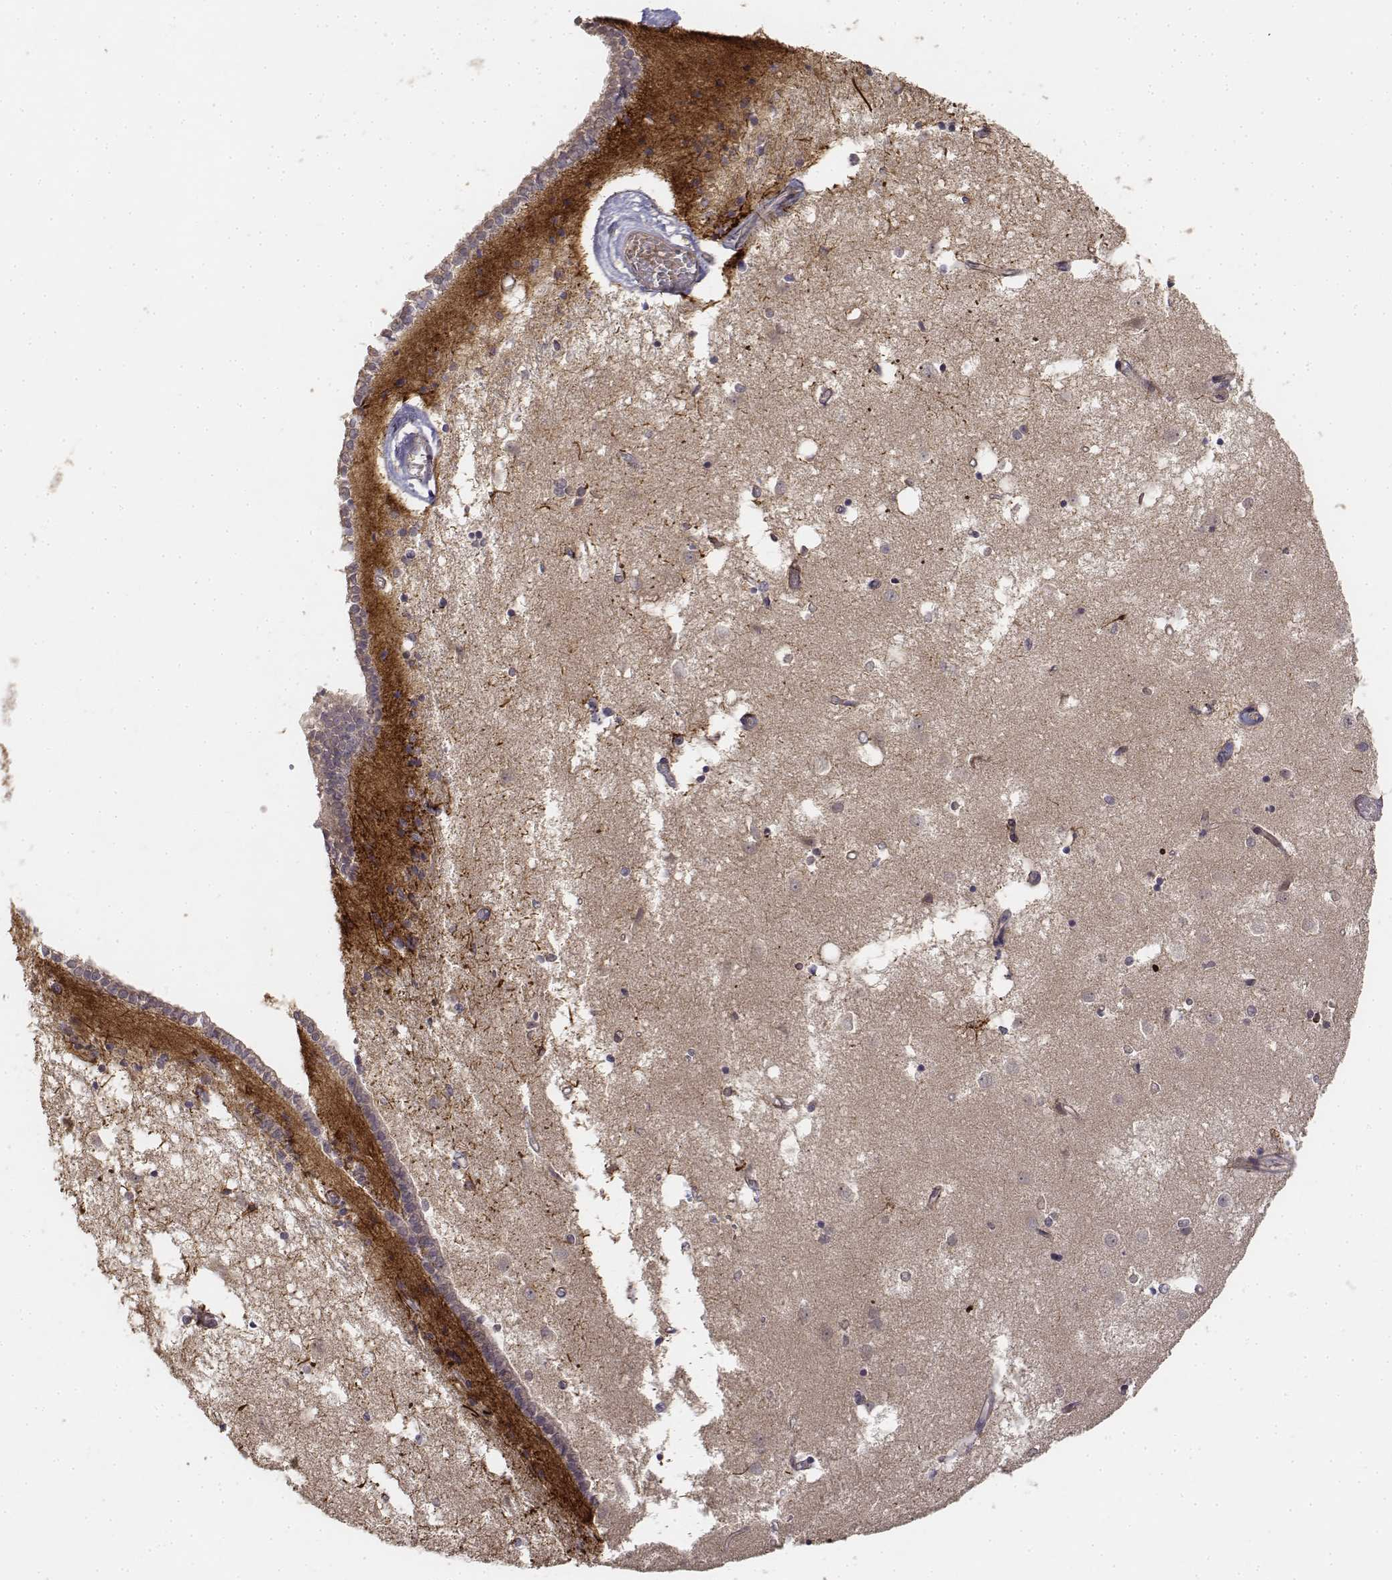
{"staining": {"intensity": "strong", "quantity": "<25%", "location": "cytoplasmic/membranous"}, "tissue": "caudate", "cell_type": "Glial cells", "image_type": "normal", "snomed": [{"axis": "morphology", "description": "Normal tissue, NOS"}, {"axis": "topography", "description": "Lateral ventricle wall"}], "caption": "Normal caudate shows strong cytoplasmic/membranous staining in about <25% of glial cells.", "gene": "FBXO21", "patient": {"sex": "male", "age": 54}}